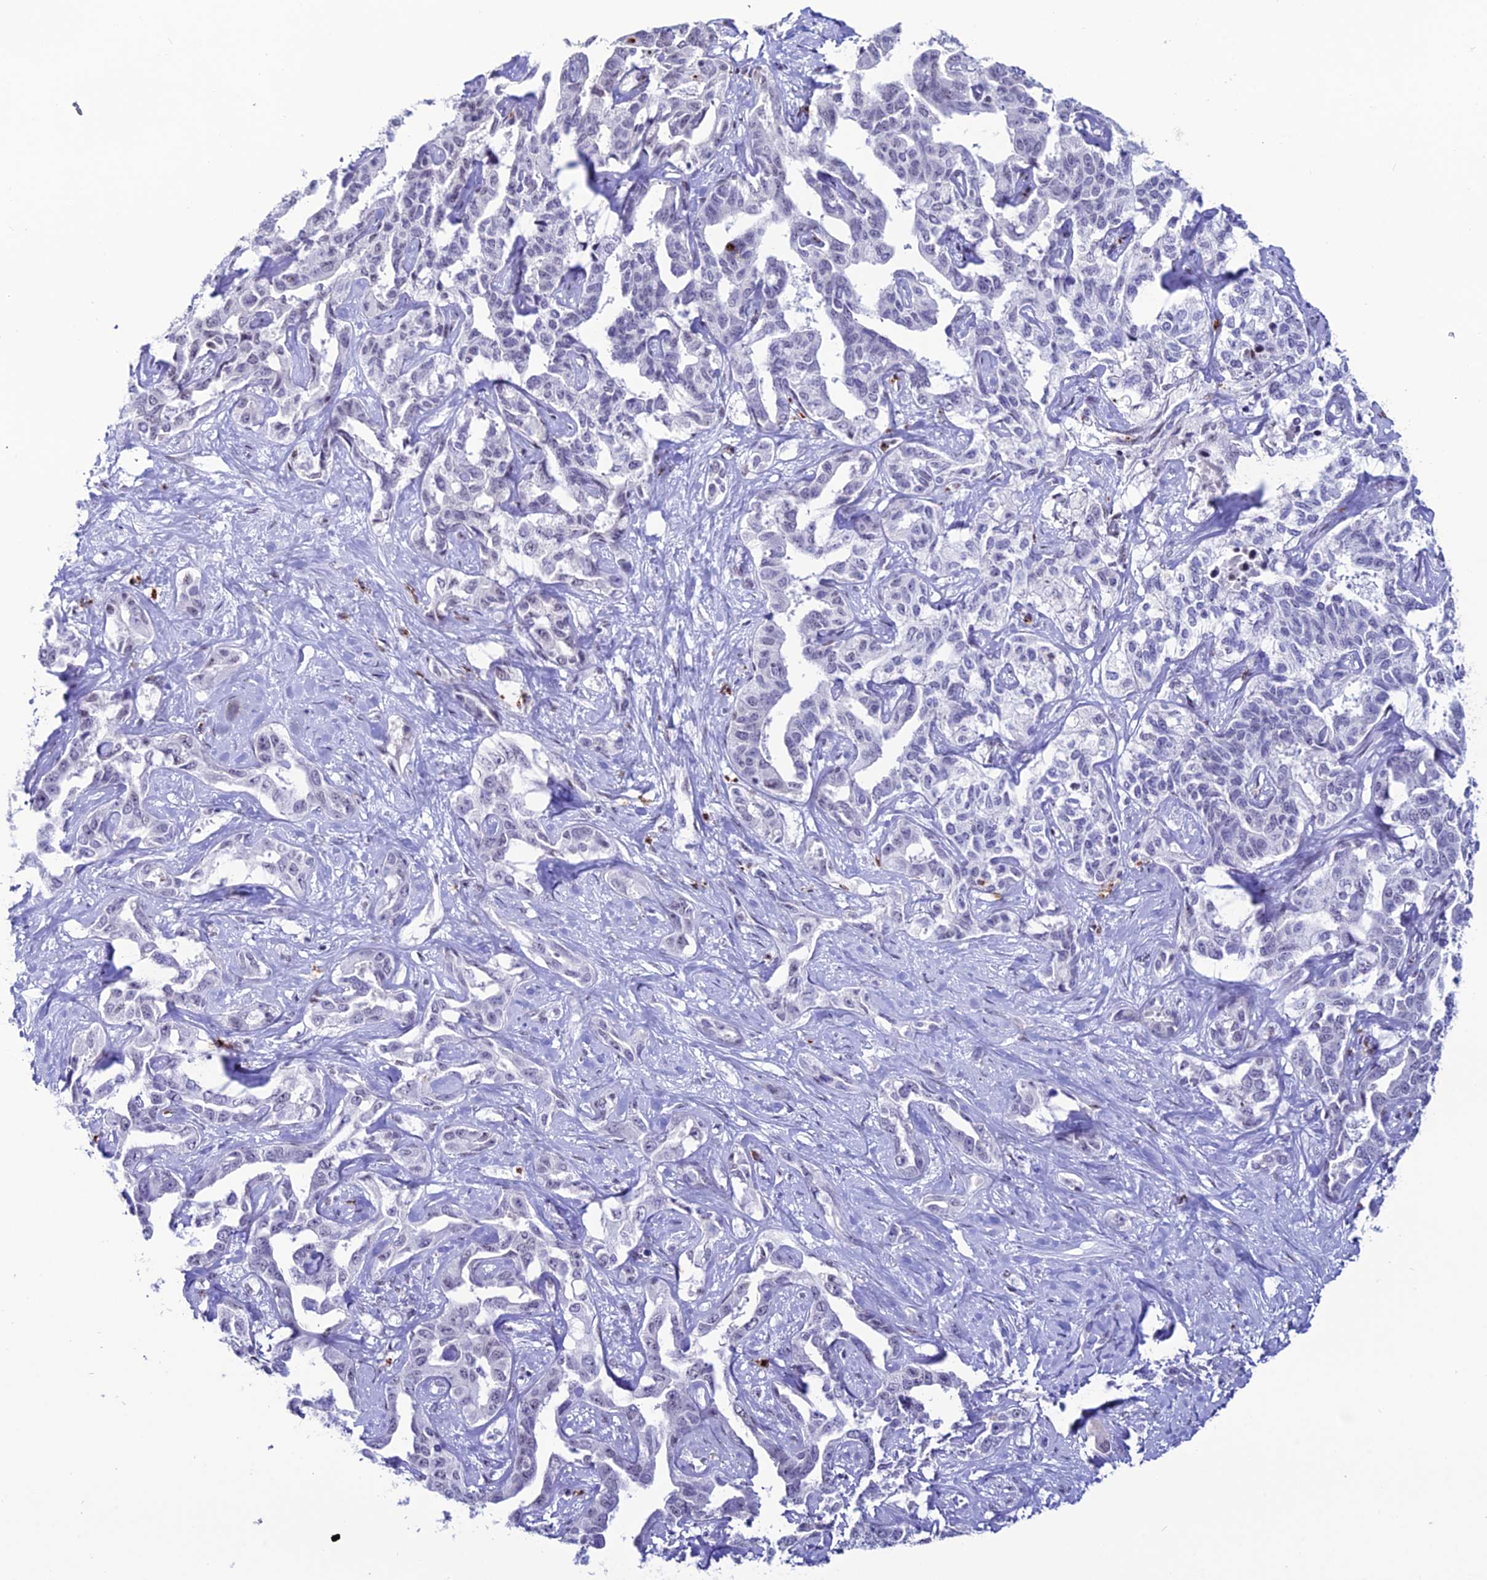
{"staining": {"intensity": "negative", "quantity": "none", "location": "none"}, "tissue": "liver cancer", "cell_type": "Tumor cells", "image_type": "cancer", "snomed": [{"axis": "morphology", "description": "Cholangiocarcinoma"}, {"axis": "topography", "description": "Liver"}], "caption": "Immunohistochemistry image of human liver cholangiocarcinoma stained for a protein (brown), which displays no staining in tumor cells.", "gene": "MFSD2B", "patient": {"sex": "male", "age": 59}}